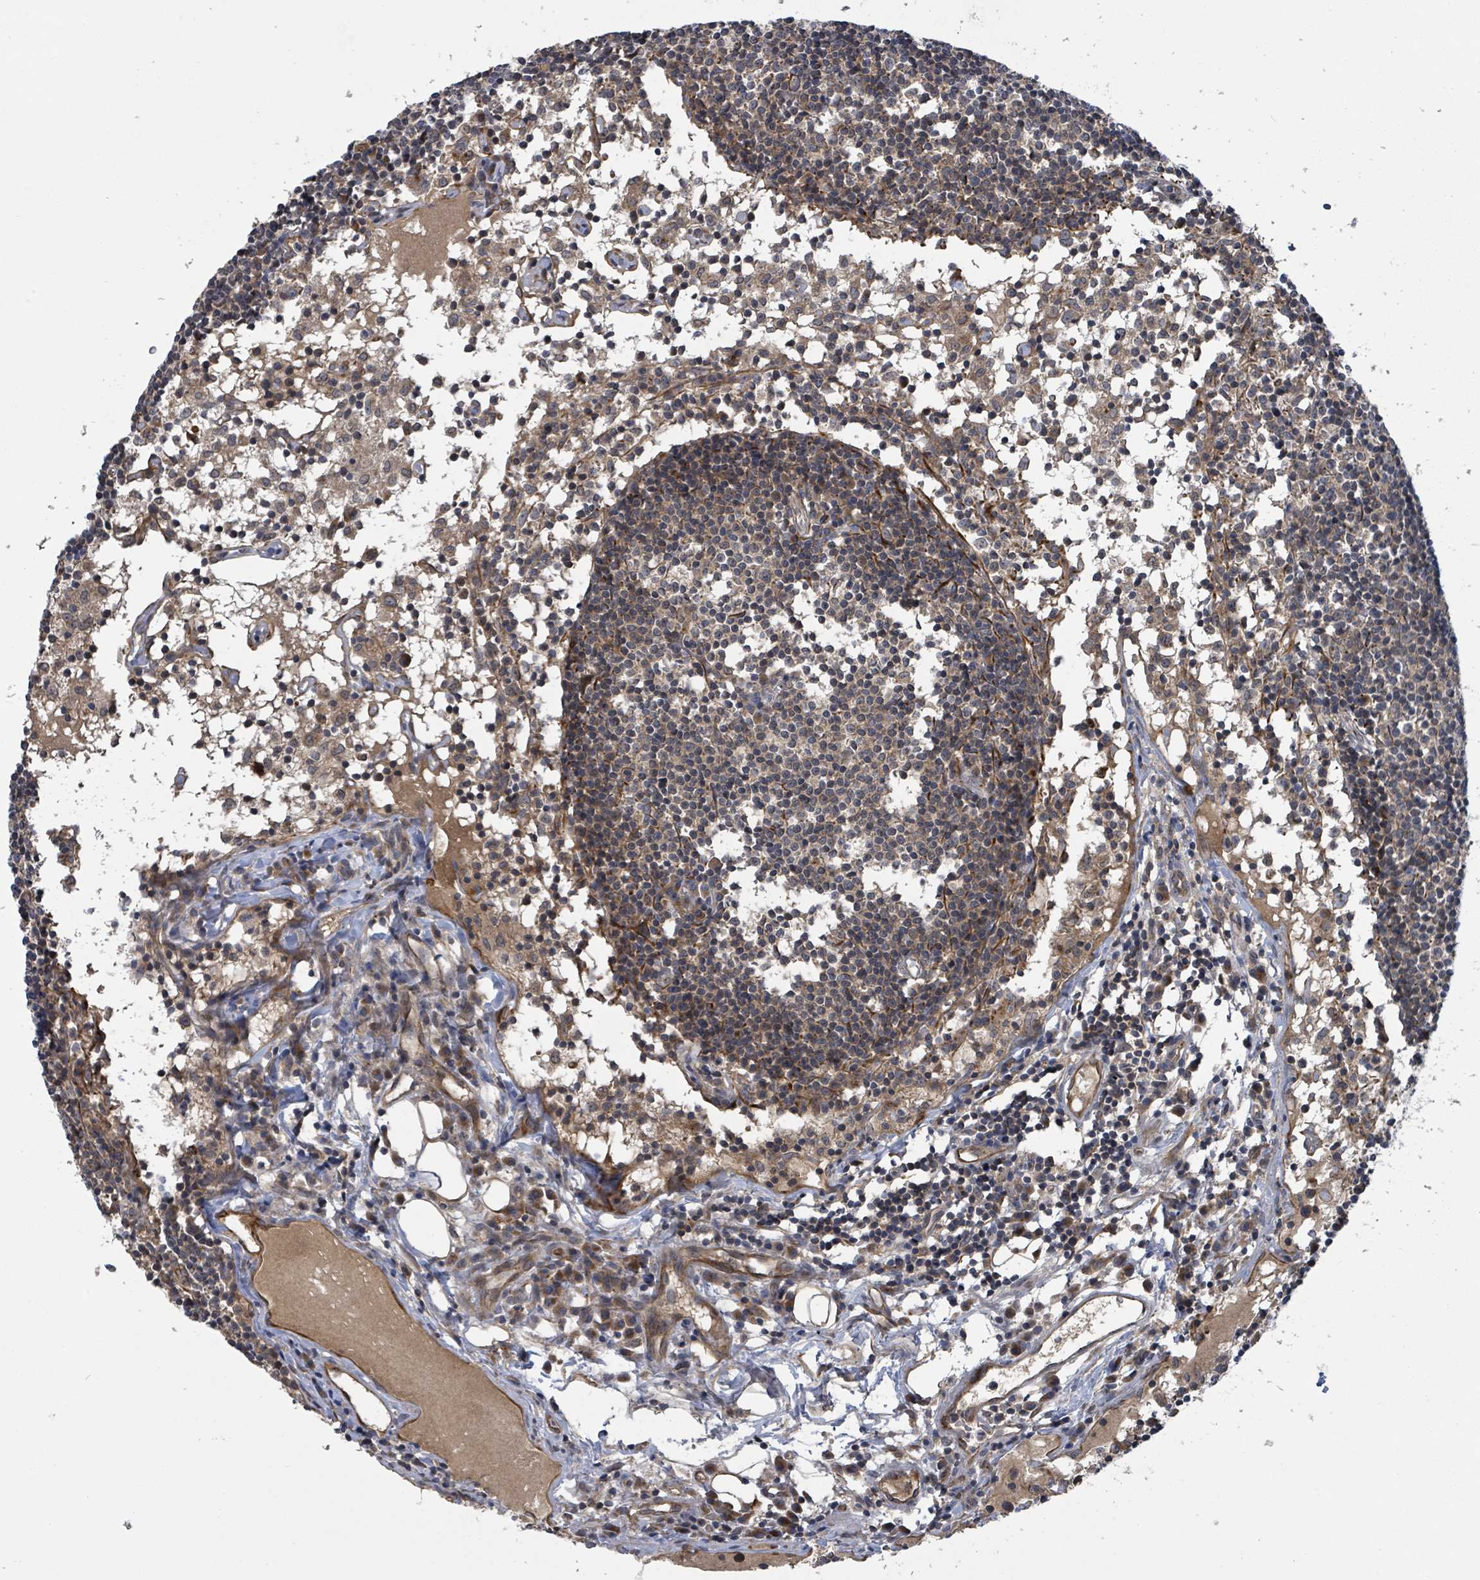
{"staining": {"intensity": "weak", "quantity": ">75%", "location": "cytoplasmic/membranous"}, "tissue": "lymph node", "cell_type": "Germinal center cells", "image_type": "normal", "snomed": [{"axis": "morphology", "description": "Normal tissue, NOS"}, {"axis": "topography", "description": "Lymph node"}], "caption": "This image displays immunohistochemistry staining of benign lymph node, with low weak cytoplasmic/membranous expression in approximately >75% of germinal center cells.", "gene": "CCDC121", "patient": {"sex": "female", "age": 55}}